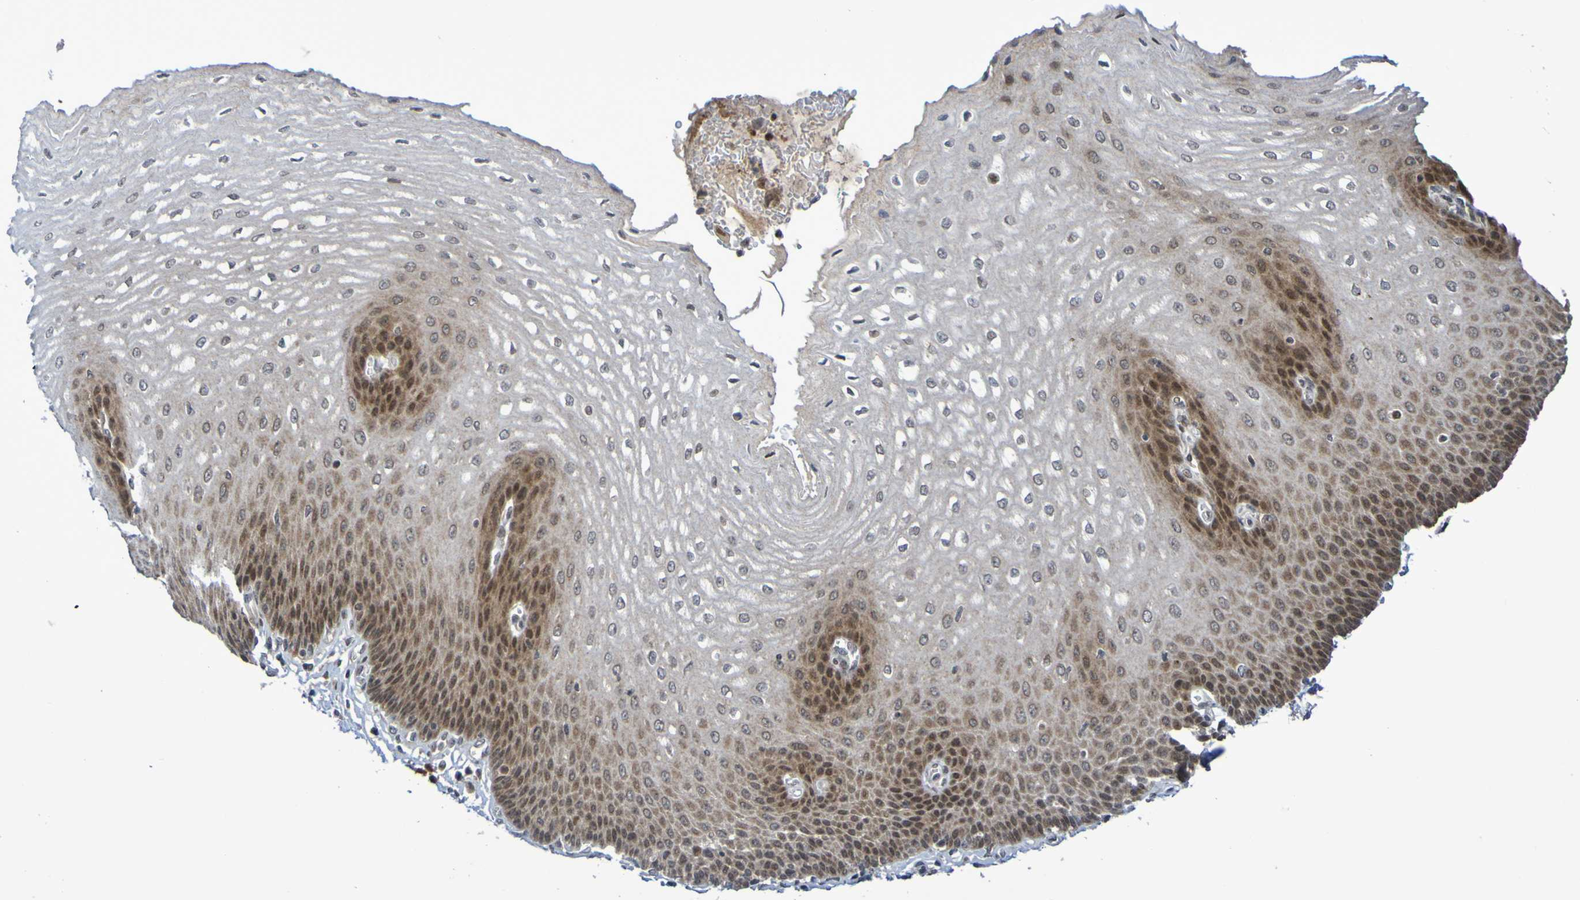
{"staining": {"intensity": "moderate", "quantity": "25%-75%", "location": "cytoplasmic/membranous"}, "tissue": "esophagus", "cell_type": "Squamous epithelial cells", "image_type": "normal", "snomed": [{"axis": "morphology", "description": "Normal tissue, NOS"}, {"axis": "topography", "description": "Esophagus"}], "caption": "Immunohistochemistry (DAB (3,3'-diaminobenzidine)) staining of normal esophagus exhibits moderate cytoplasmic/membranous protein positivity in about 25%-75% of squamous epithelial cells. The staining was performed using DAB (3,3'-diaminobenzidine), with brown indicating positive protein expression. Nuclei are stained blue with hematoxylin.", "gene": "ITLN1", "patient": {"sex": "male", "age": 54}}